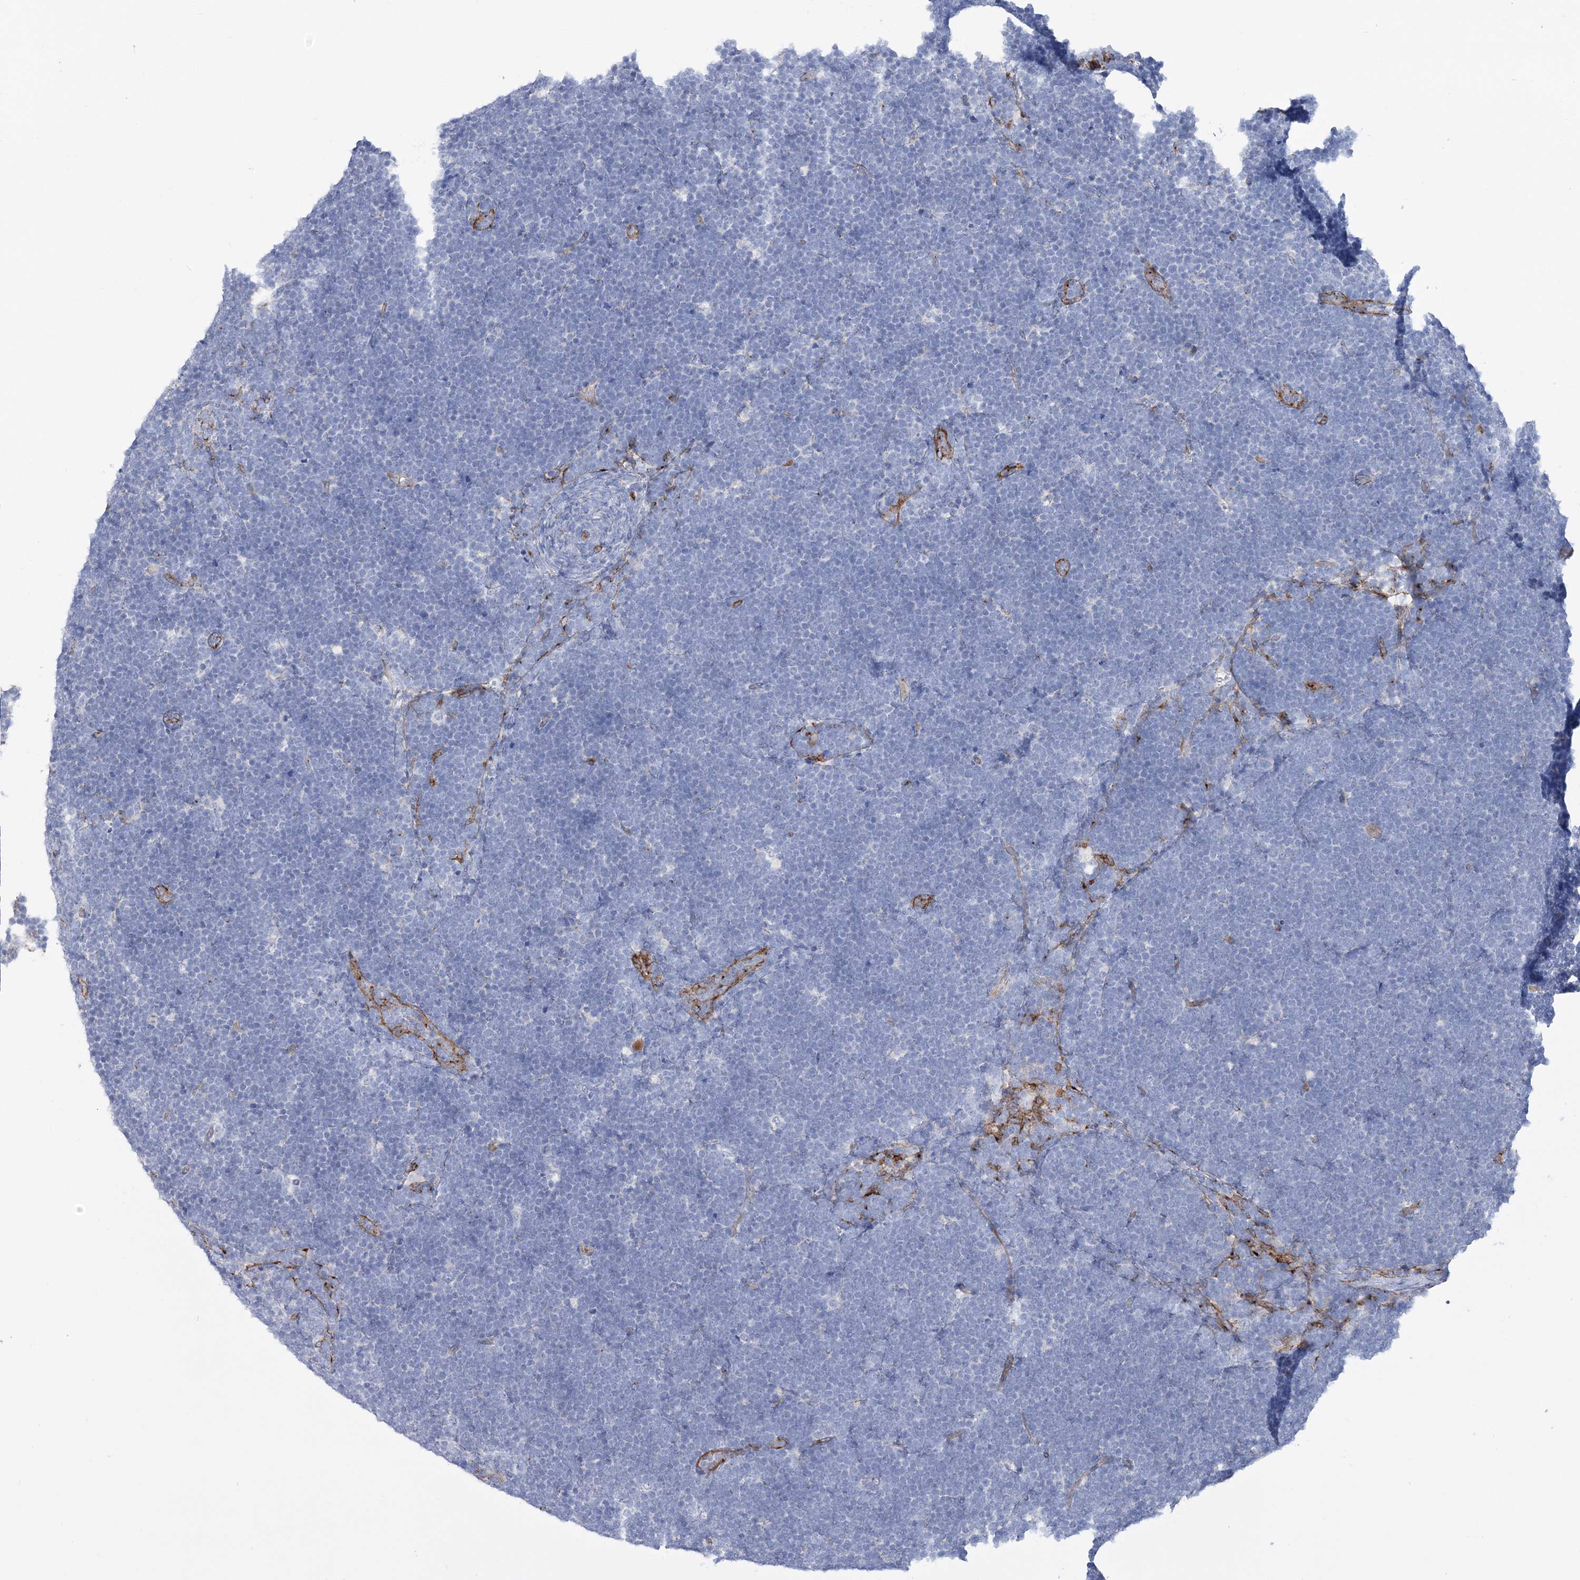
{"staining": {"intensity": "negative", "quantity": "none", "location": "none"}, "tissue": "lymphoma", "cell_type": "Tumor cells", "image_type": "cancer", "snomed": [{"axis": "morphology", "description": "Malignant lymphoma, non-Hodgkin's type, High grade"}, {"axis": "topography", "description": "Lymph node"}], "caption": "IHC of lymphoma reveals no expression in tumor cells.", "gene": "RAB11FIP5", "patient": {"sex": "male", "age": 13}}